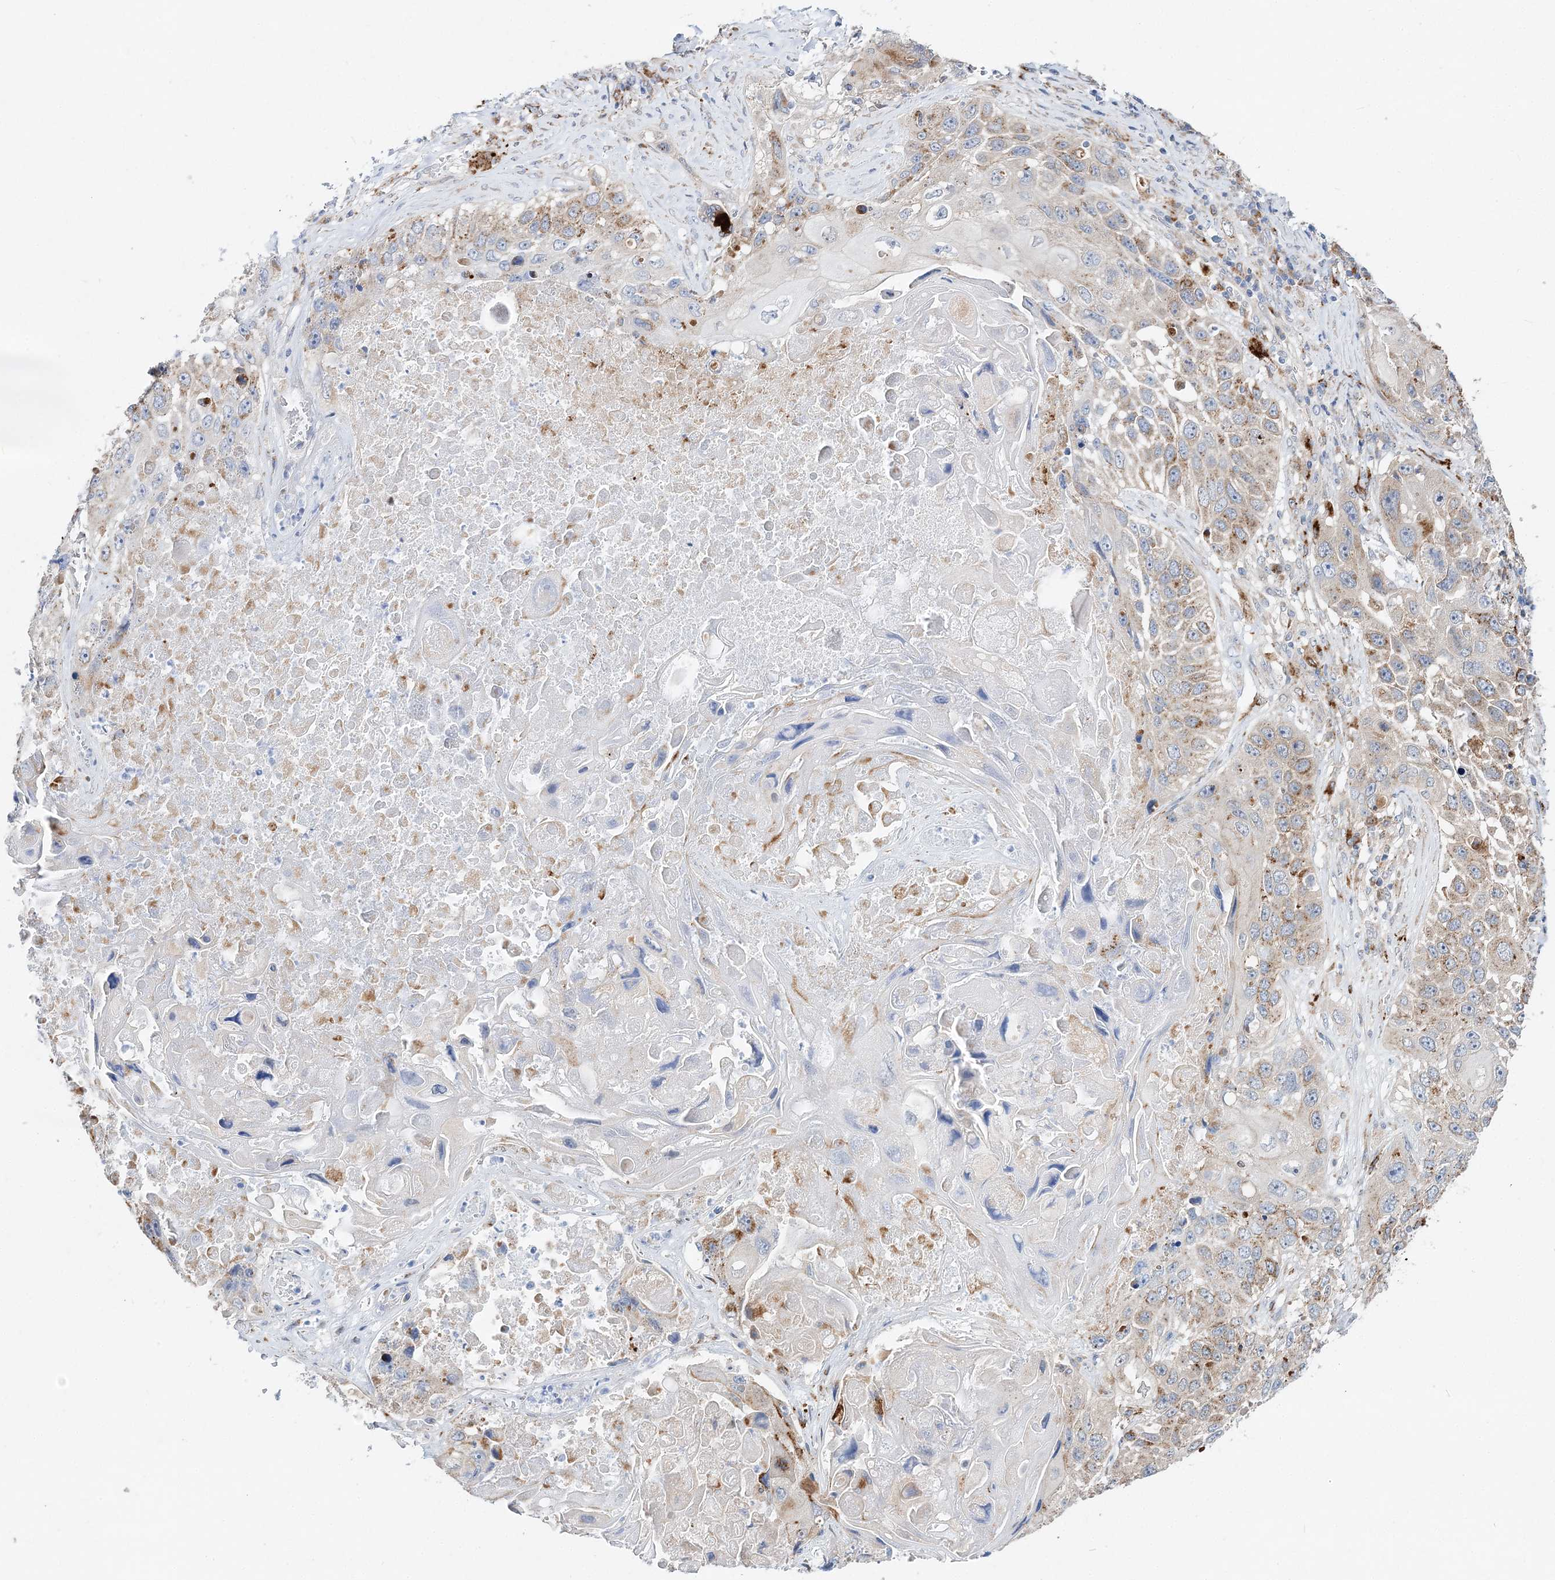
{"staining": {"intensity": "moderate", "quantity": "25%-75%", "location": "cytoplasmic/membranous"}, "tissue": "lung cancer", "cell_type": "Tumor cells", "image_type": "cancer", "snomed": [{"axis": "morphology", "description": "Squamous cell carcinoma, NOS"}, {"axis": "topography", "description": "Lung"}], "caption": "An image of lung cancer (squamous cell carcinoma) stained for a protein reveals moderate cytoplasmic/membranous brown staining in tumor cells.", "gene": "C3orf38", "patient": {"sex": "male", "age": 61}}